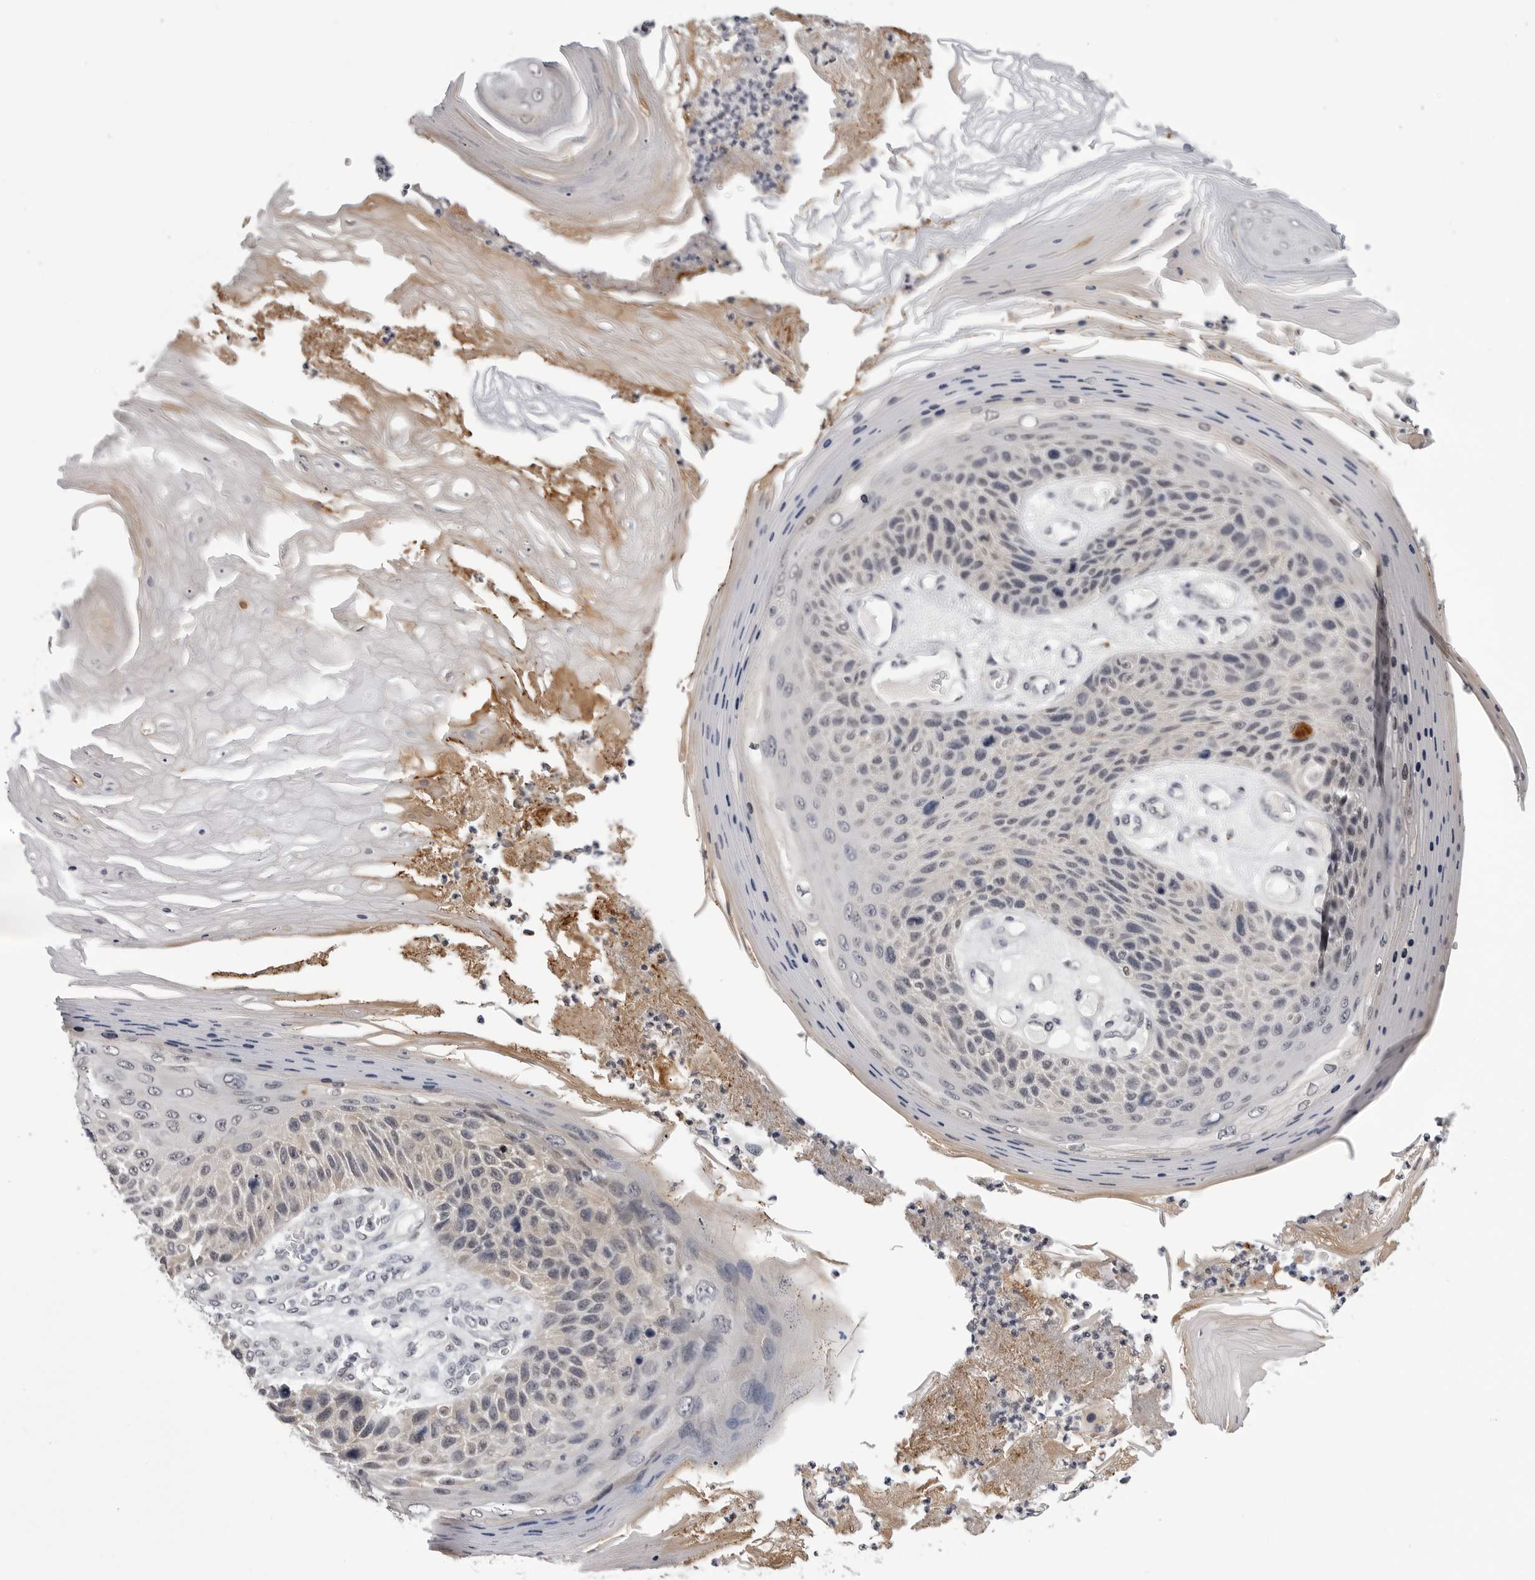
{"staining": {"intensity": "negative", "quantity": "none", "location": "none"}, "tissue": "skin cancer", "cell_type": "Tumor cells", "image_type": "cancer", "snomed": [{"axis": "morphology", "description": "Squamous cell carcinoma, NOS"}, {"axis": "topography", "description": "Skin"}], "caption": "An immunohistochemistry photomicrograph of skin cancer (squamous cell carcinoma) is shown. There is no staining in tumor cells of skin cancer (squamous cell carcinoma).", "gene": "CDK20", "patient": {"sex": "female", "age": 88}}